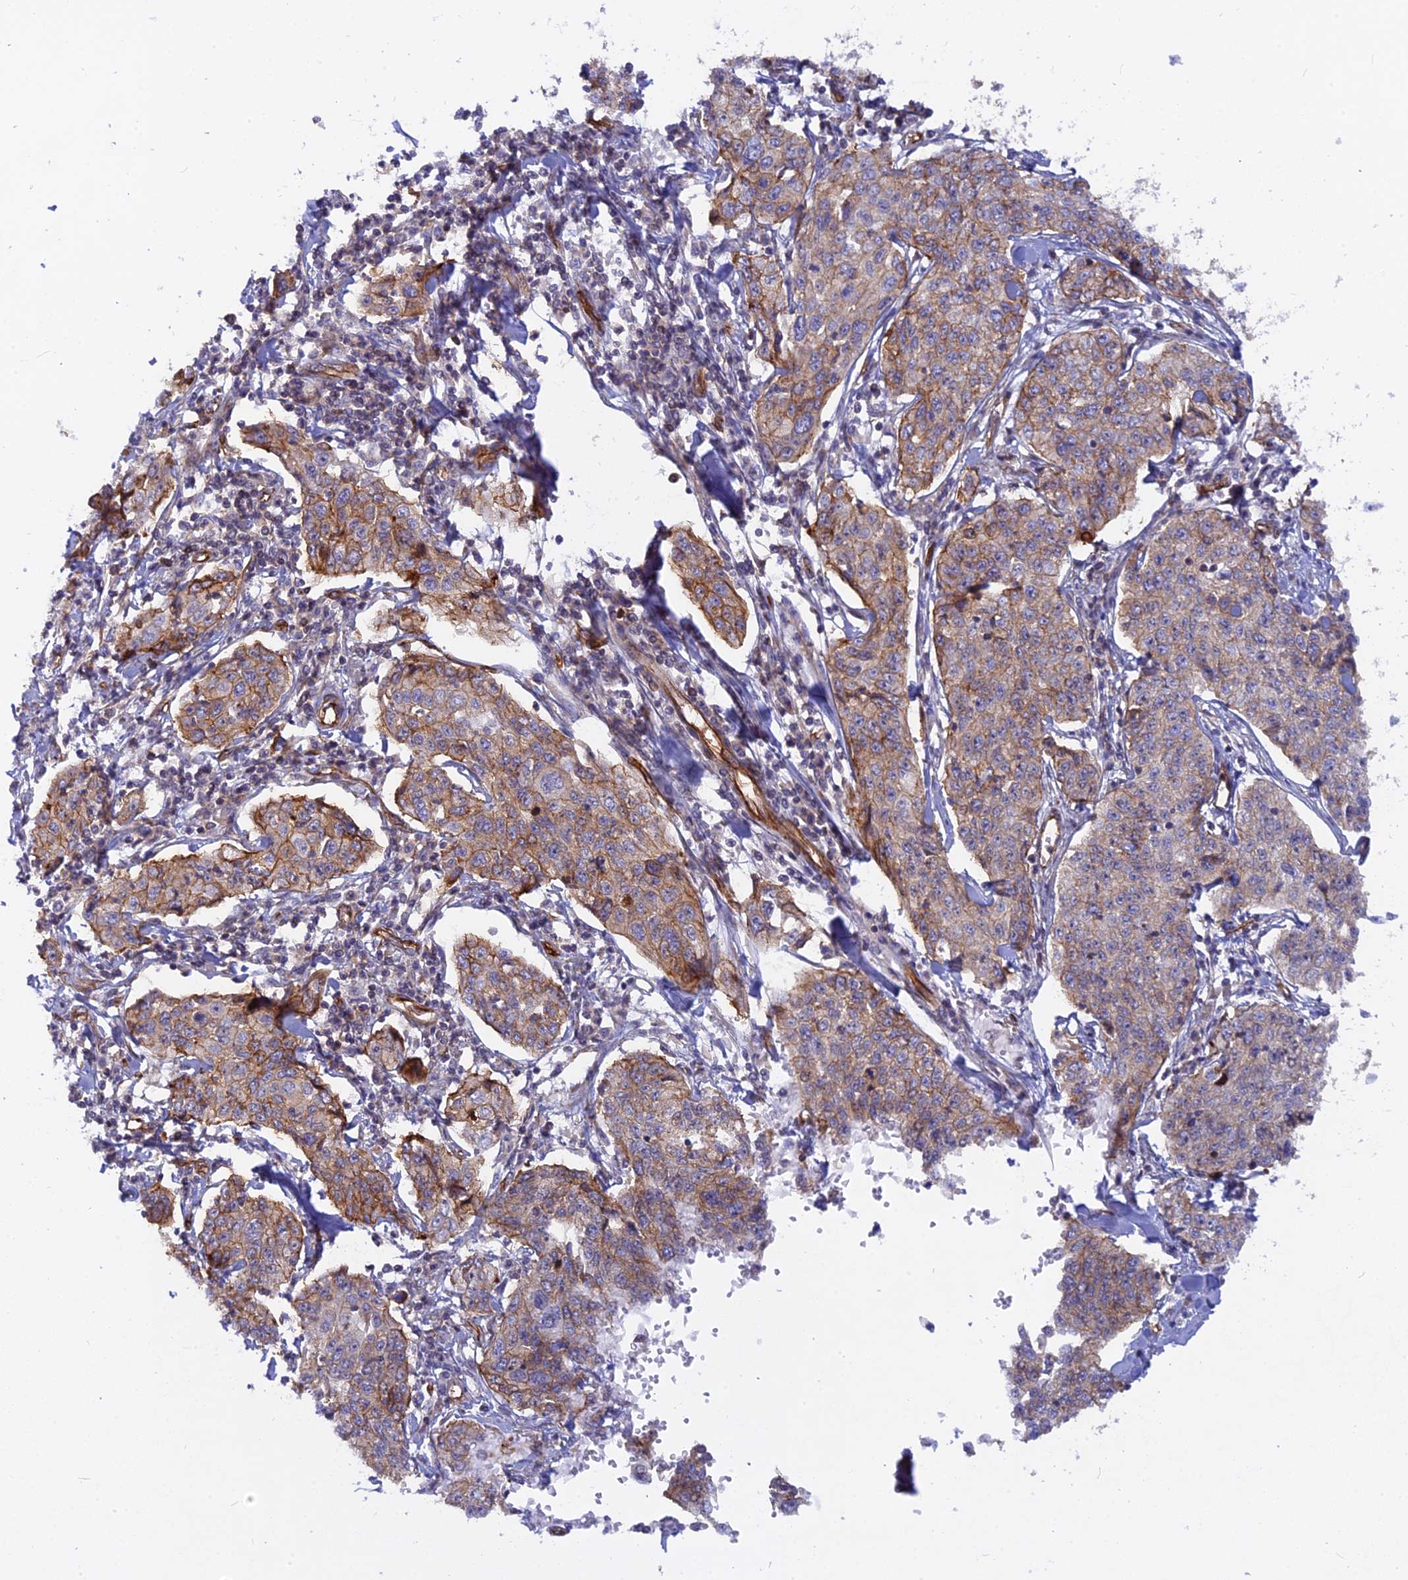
{"staining": {"intensity": "moderate", "quantity": ">75%", "location": "cytoplasmic/membranous"}, "tissue": "cervical cancer", "cell_type": "Tumor cells", "image_type": "cancer", "snomed": [{"axis": "morphology", "description": "Squamous cell carcinoma, NOS"}, {"axis": "topography", "description": "Cervix"}], "caption": "Human cervical squamous cell carcinoma stained for a protein (brown) displays moderate cytoplasmic/membranous positive expression in about >75% of tumor cells.", "gene": "CNBD2", "patient": {"sex": "female", "age": 52}}